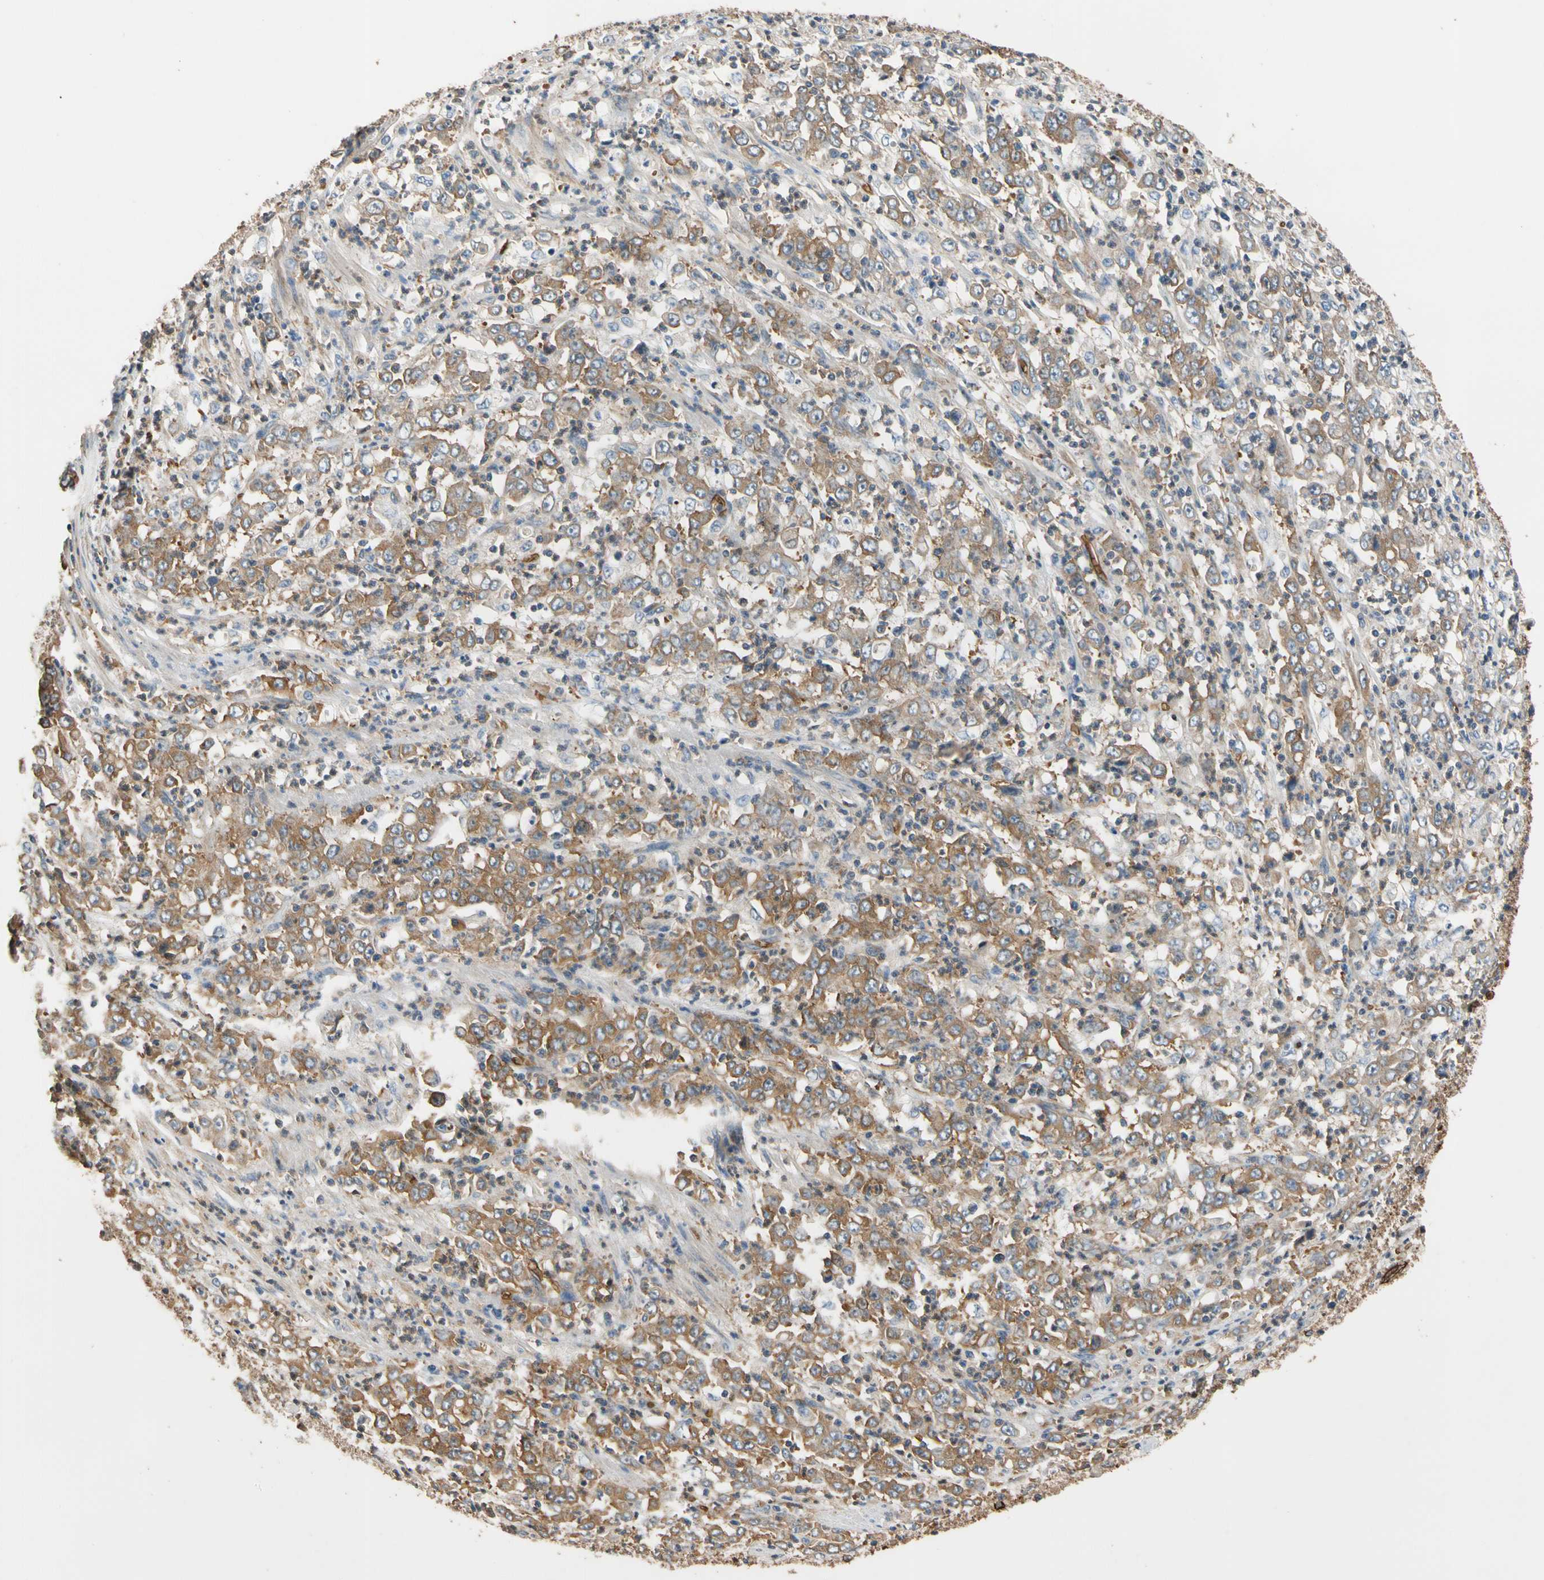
{"staining": {"intensity": "moderate", "quantity": ">75%", "location": "cytoplasmic/membranous"}, "tissue": "stomach cancer", "cell_type": "Tumor cells", "image_type": "cancer", "snomed": [{"axis": "morphology", "description": "Adenocarcinoma, NOS"}, {"axis": "topography", "description": "Stomach, lower"}], "caption": "Immunohistochemical staining of adenocarcinoma (stomach) shows medium levels of moderate cytoplasmic/membranous protein positivity in approximately >75% of tumor cells.", "gene": "RIOK2", "patient": {"sex": "female", "age": 71}}